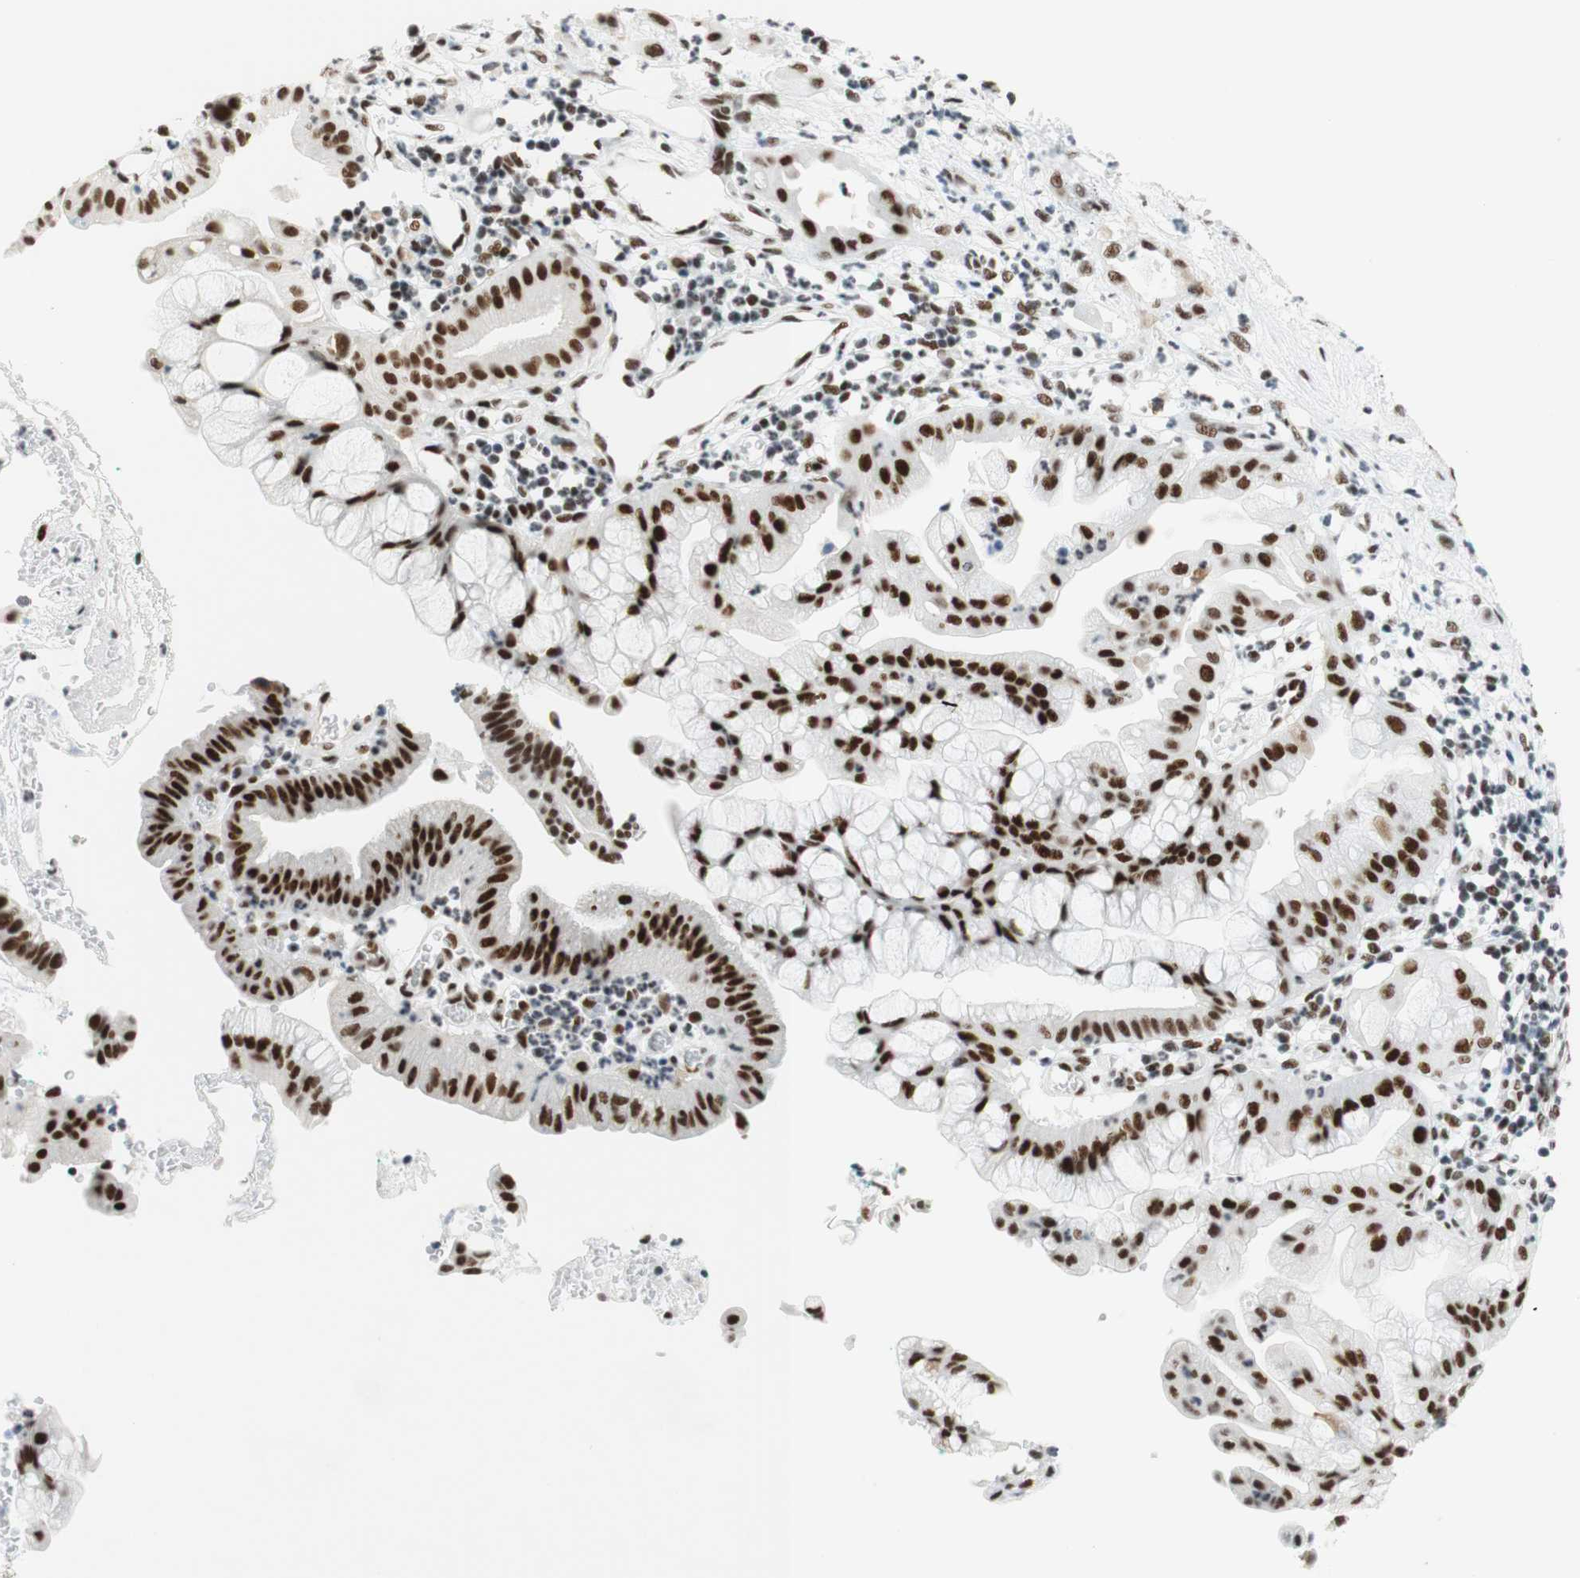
{"staining": {"intensity": "moderate", "quantity": "25%-75%", "location": "nuclear"}, "tissue": "pancreatic cancer", "cell_type": "Tumor cells", "image_type": "cancer", "snomed": [{"axis": "morphology", "description": "Adenocarcinoma, NOS"}, {"axis": "morphology", "description": "Adenocarcinoma, metastatic, NOS"}, {"axis": "topography", "description": "Lymph node"}, {"axis": "topography", "description": "Pancreas"}, {"axis": "topography", "description": "Duodenum"}], "caption": "There is medium levels of moderate nuclear staining in tumor cells of adenocarcinoma (pancreatic), as demonstrated by immunohistochemical staining (brown color).", "gene": "RNF20", "patient": {"sex": "female", "age": 64}}